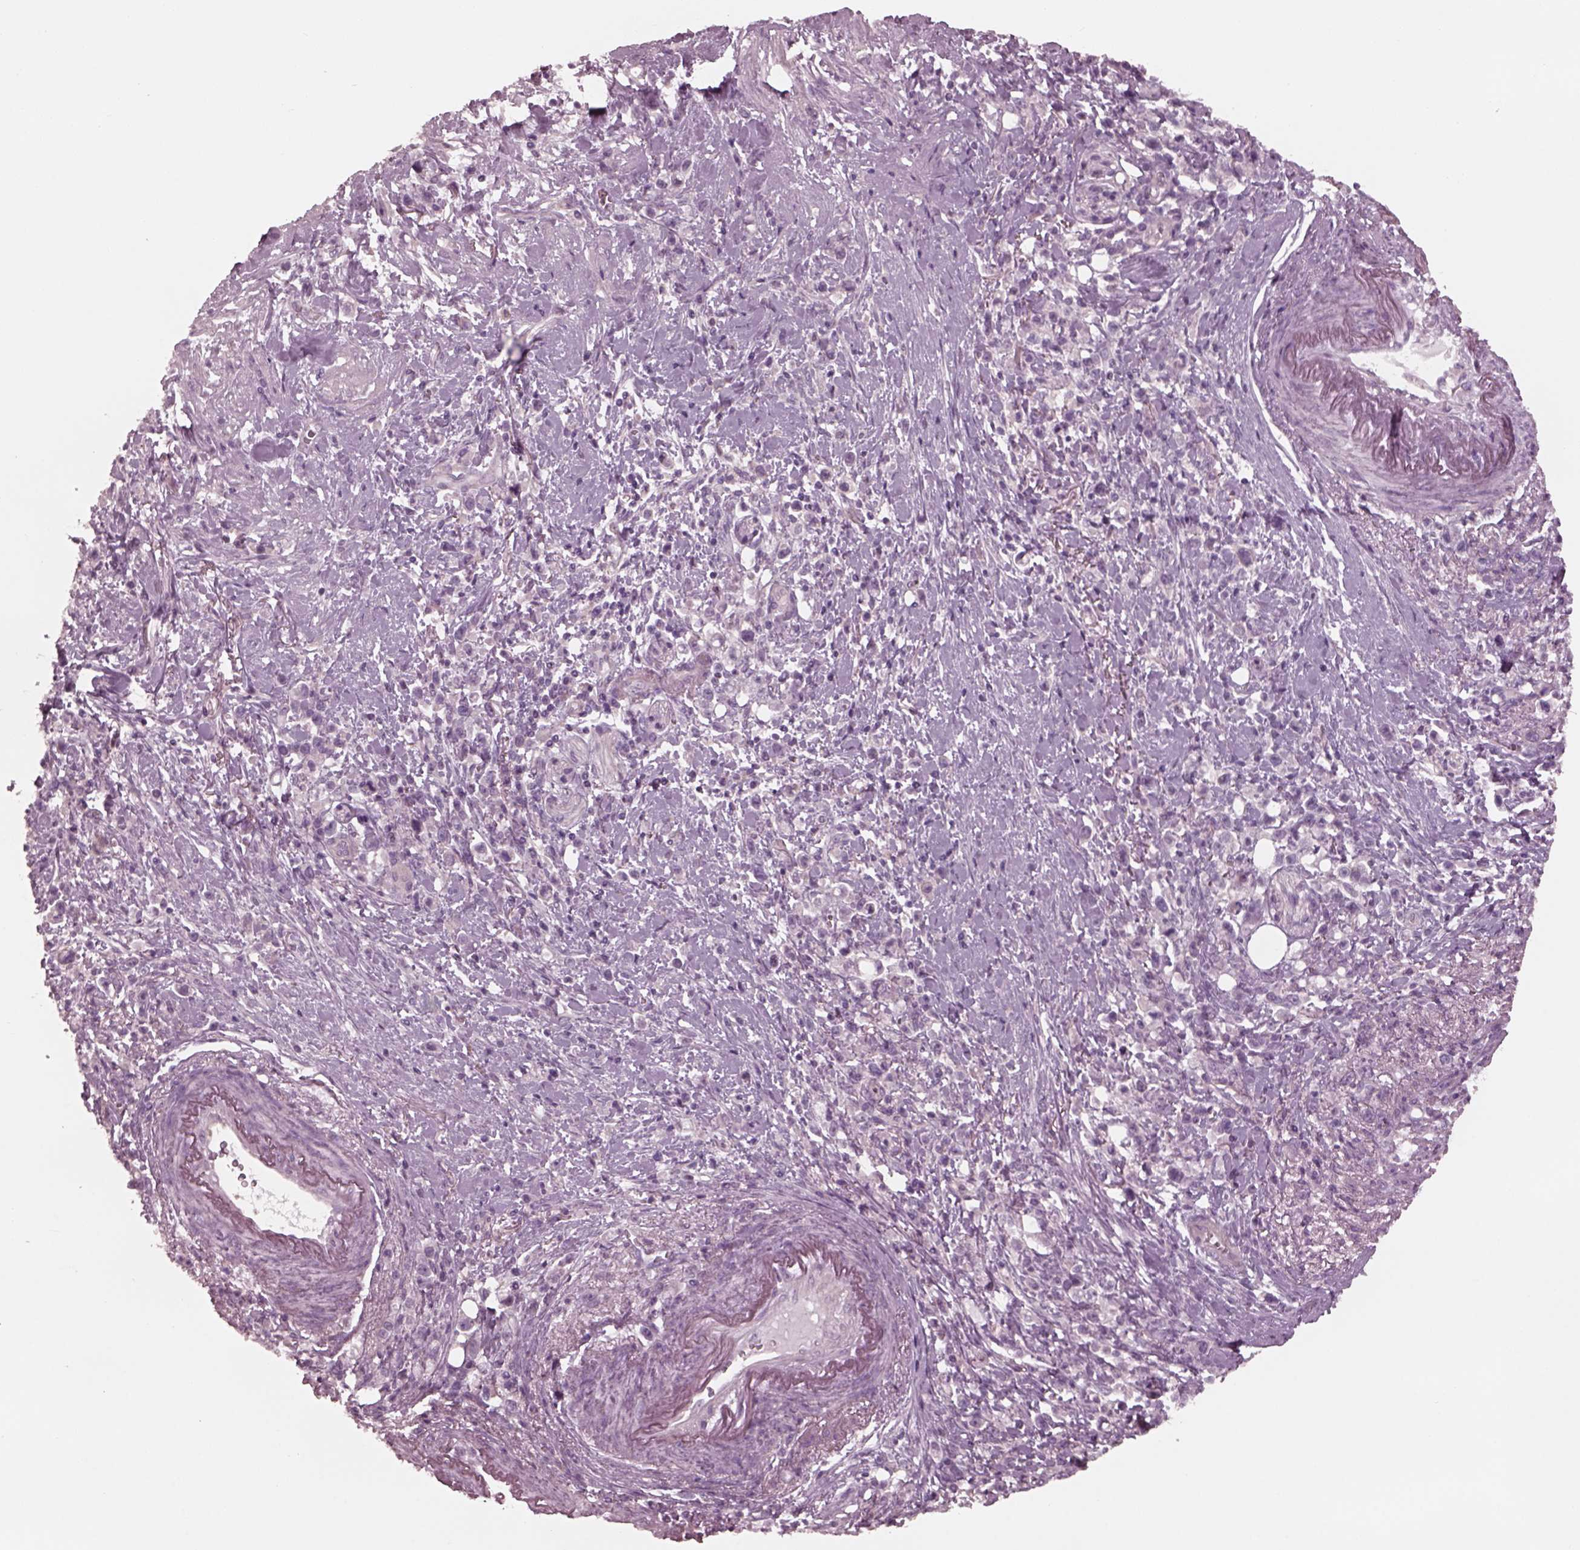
{"staining": {"intensity": "negative", "quantity": "none", "location": "none"}, "tissue": "stomach cancer", "cell_type": "Tumor cells", "image_type": "cancer", "snomed": [{"axis": "morphology", "description": "Adenocarcinoma, NOS"}, {"axis": "topography", "description": "Stomach"}], "caption": "Protein analysis of stomach cancer (adenocarcinoma) demonstrates no significant positivity in tumor cells.", "gene": "YY2", "patient": {"sex": "male", "age": 63}}